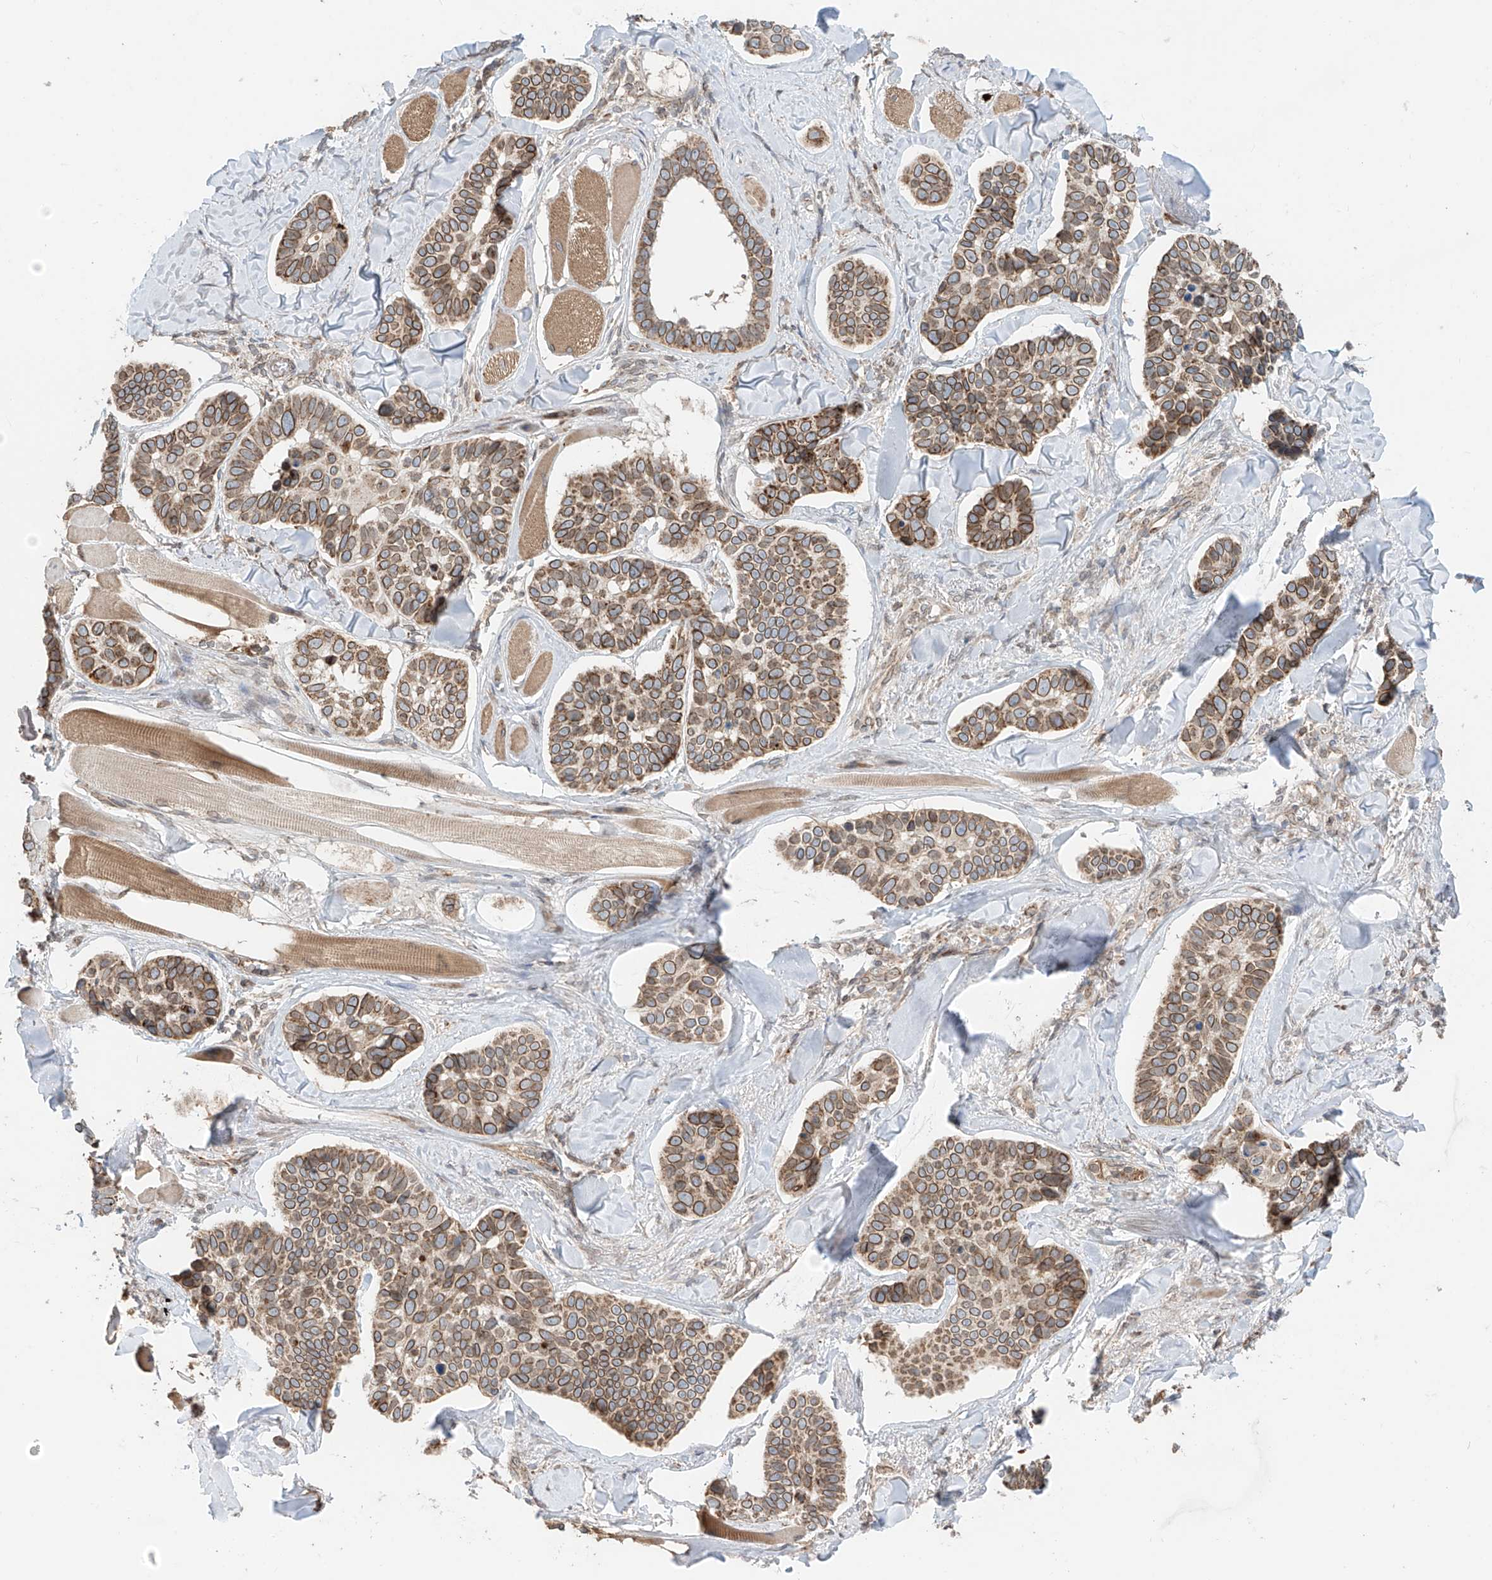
{"staining": {"intensity": "moderate", "quantity": ">75%", "location": "cytoplasmic/membranous"}, "tissue": "skin cancer", "cell_type": "Tumor cells", "image_type": "cancer", "snomed": [{"axis": "morphology", "description": "Basal cell carcinoma"}, {"axis": "topography", "description": "Skin"}], "caption": "There is medium levels of moderate cytoplasmic/membranous expression in tumor cells of skin cancer (basal cell carcinoma), as demonstrated by immunohistochemical staining (brown color).", "gene": "AHCTF1", "patient": {"sex": "male", "age": 62}}